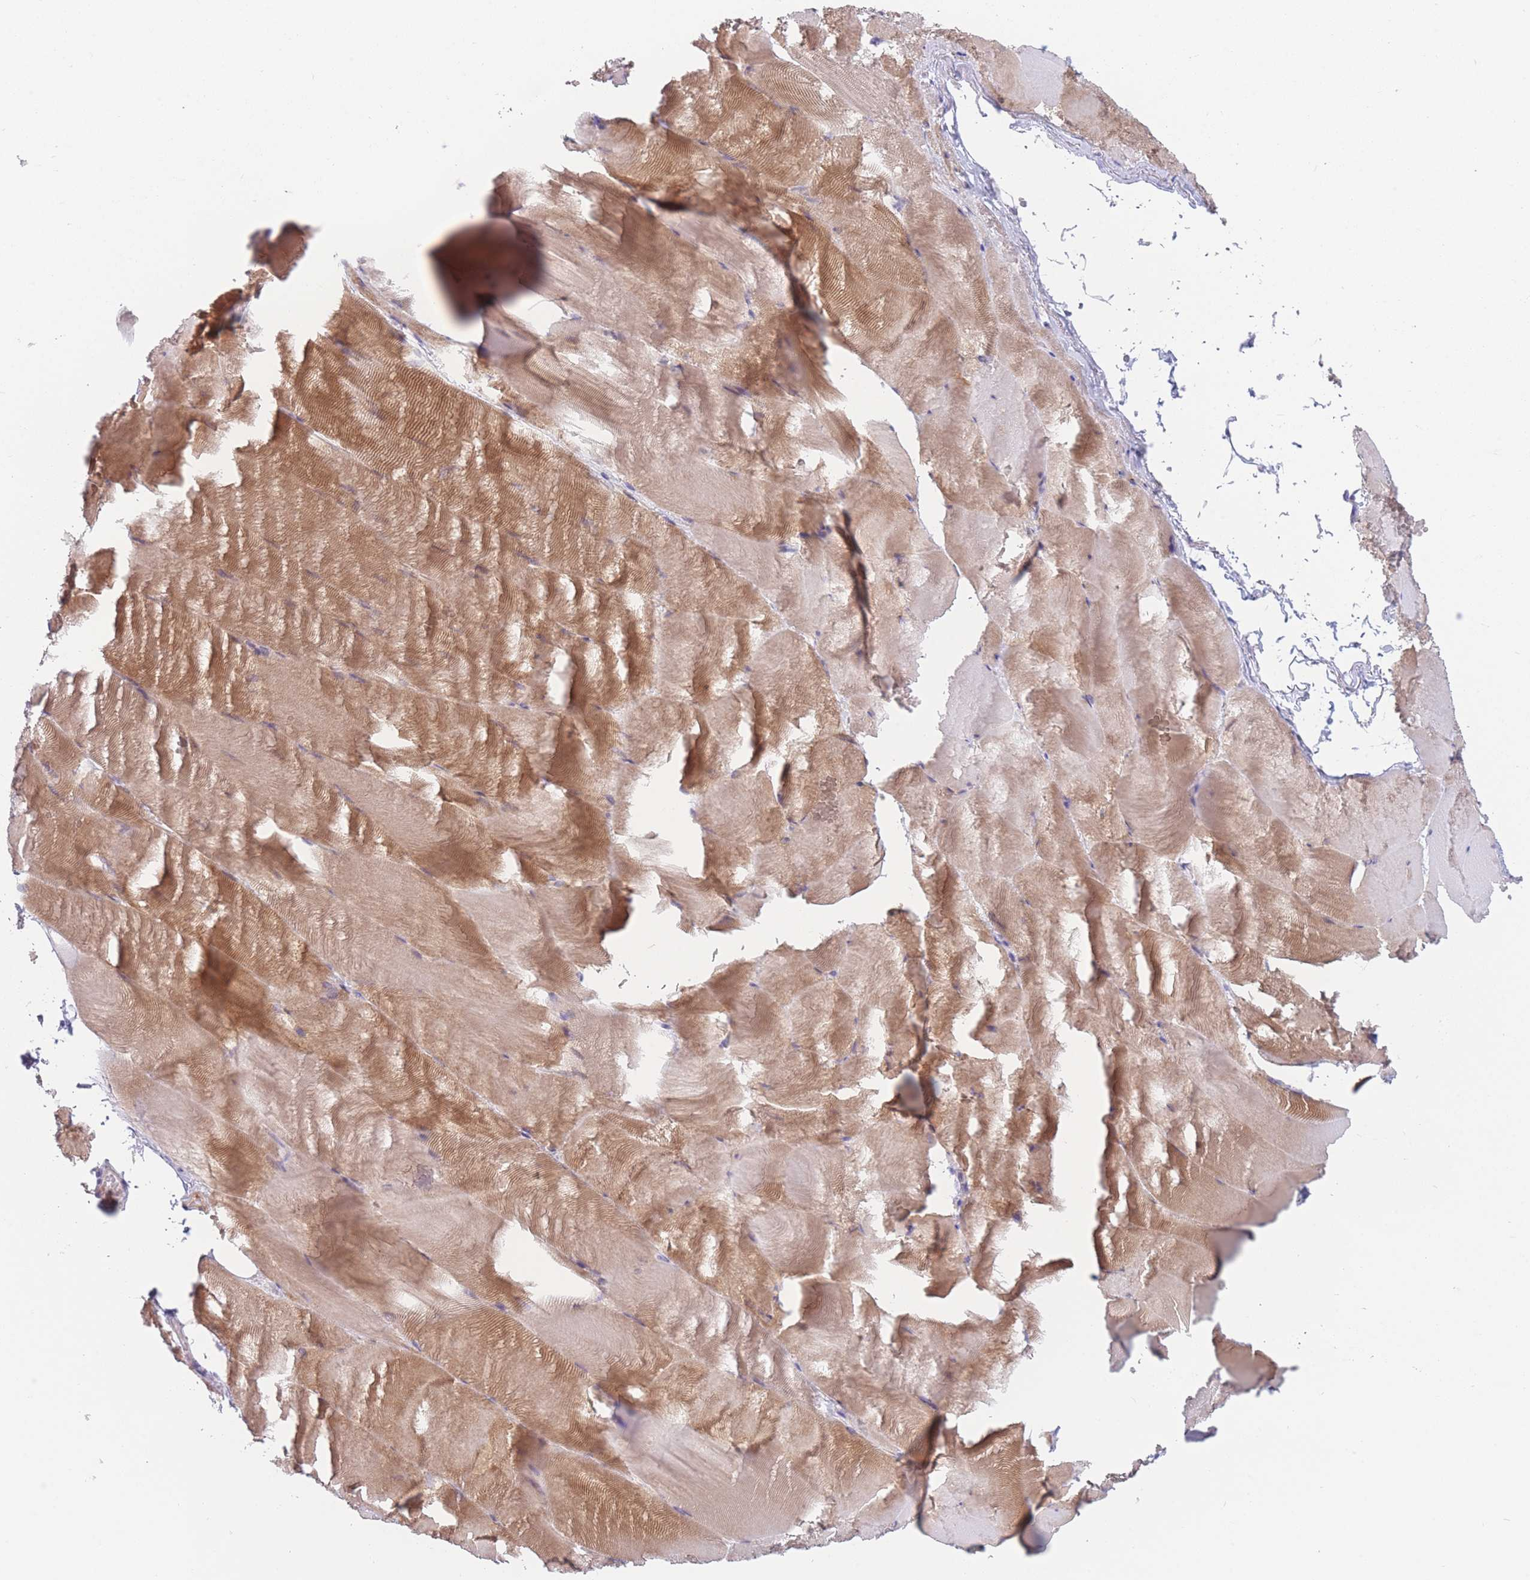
{"staining": {"intensity": "moderate", "quantity": "25%-75%", "location": "cytoplasmic/membranous"}, "tissue": "skeletal muscle", "cell_type": "Myocytes", "image_type": "normal", "snomed": [{"axis": "morphology", "description": "Normal tissue, NOS"}, {"axis": "topography", "description": "Skeletal muscle"}], "caption": "Myocytes reveal medium levels of moderate cytoplasmic/membranous staining in approximately 25%-75% of cells in unremarkable human skeletal muscle.", "gene": "AK9", "patient": {"sex": "female", "age": 64}}